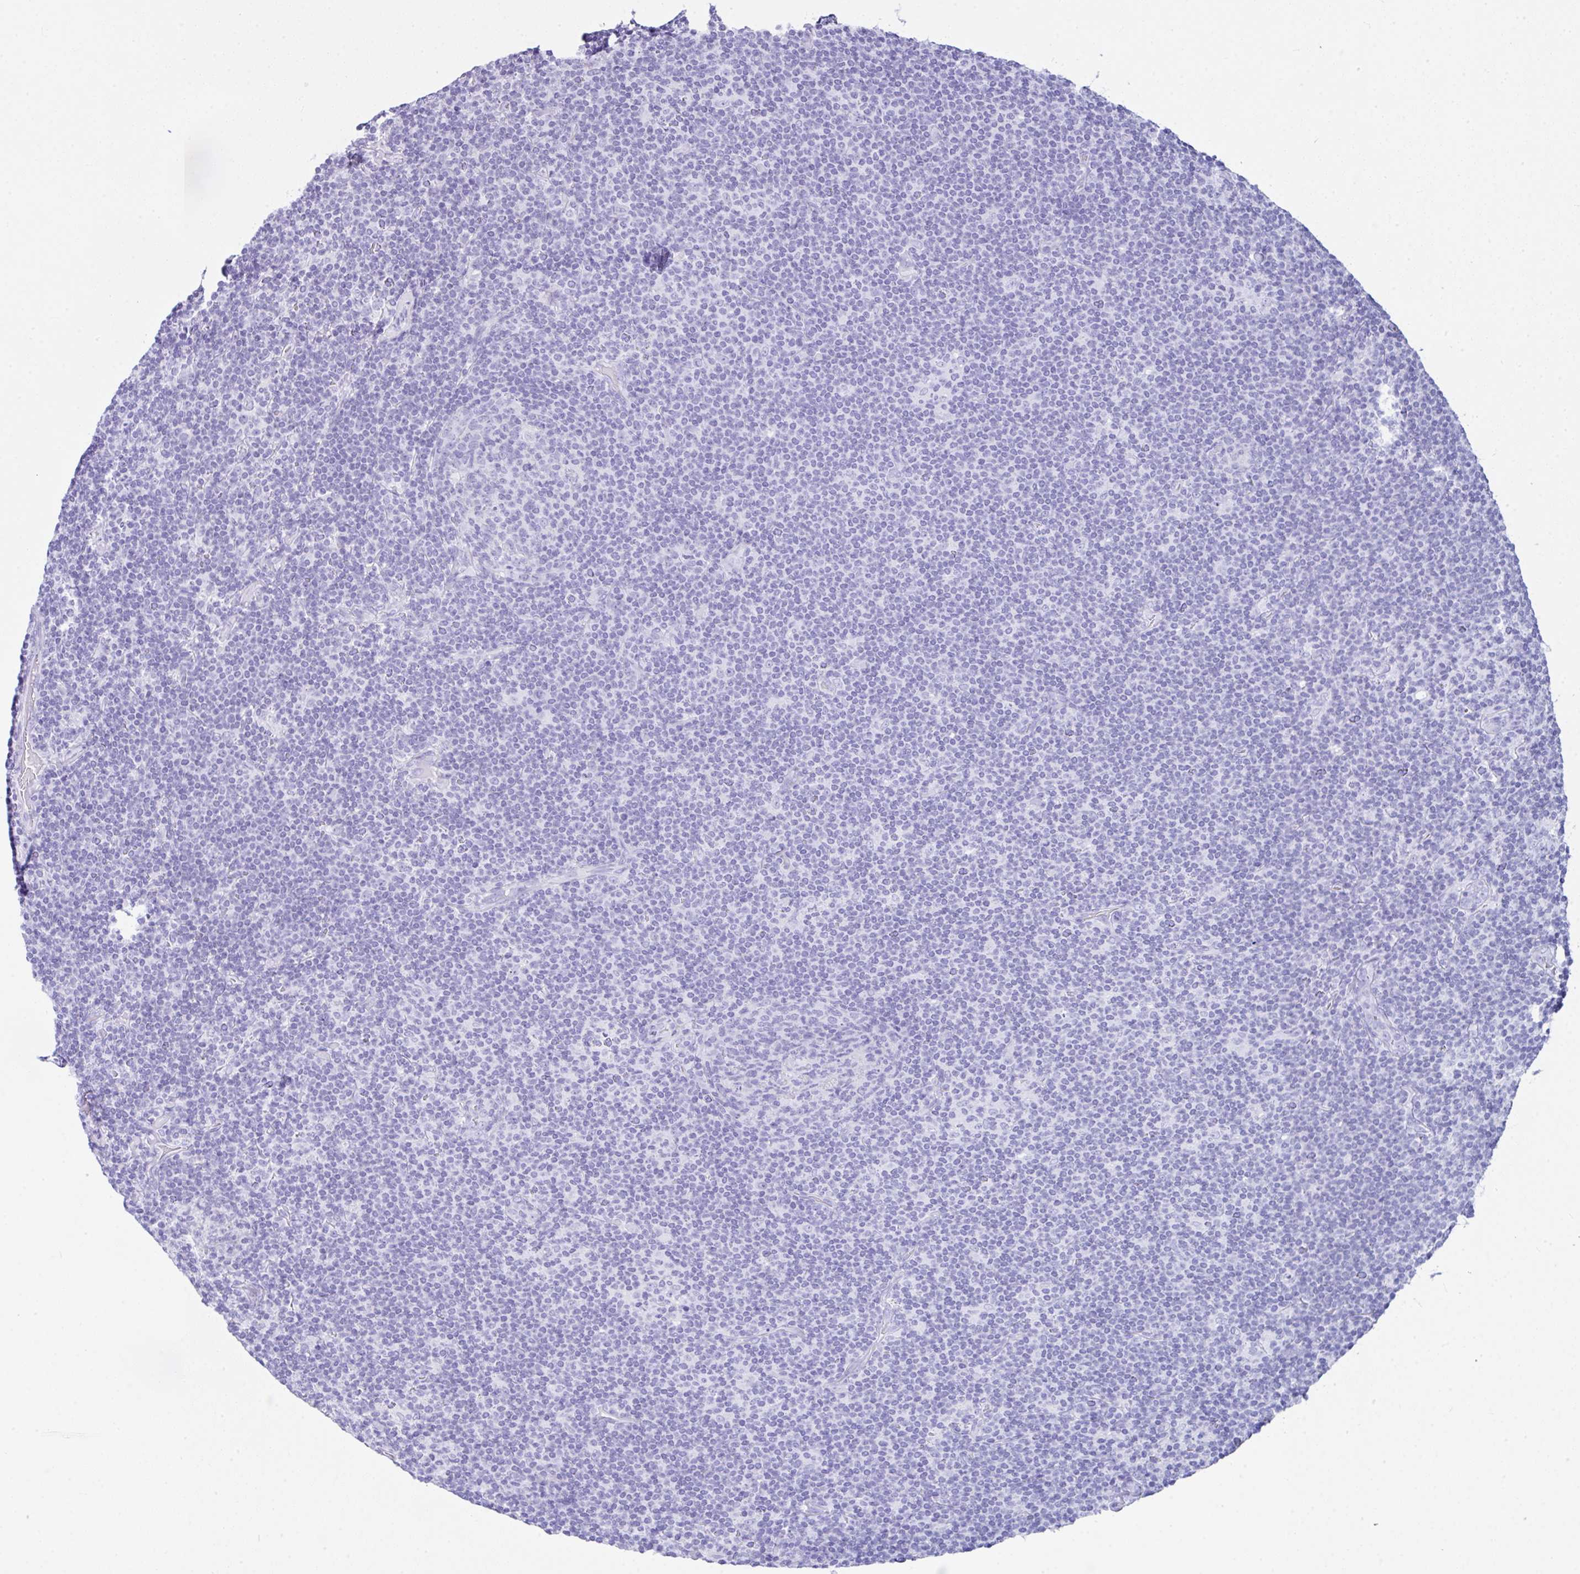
{"staining": {"intensity": "negative", "quantity": "none", "location": "none"}, "tissue": "lymphoma", "cell_type": "Tumor cells", "image_type": "cancer", "snomed": [{"axis": "morphology", "description": "Hodgkin's disease, NOS"}, {"axis": "topography", "description": "Lymph node"}], "caption": "There is no significant positivity in tumor cells of lymphoma.", "gene": "LGALS4", "patient": {"sex": "female", "age": 57}}